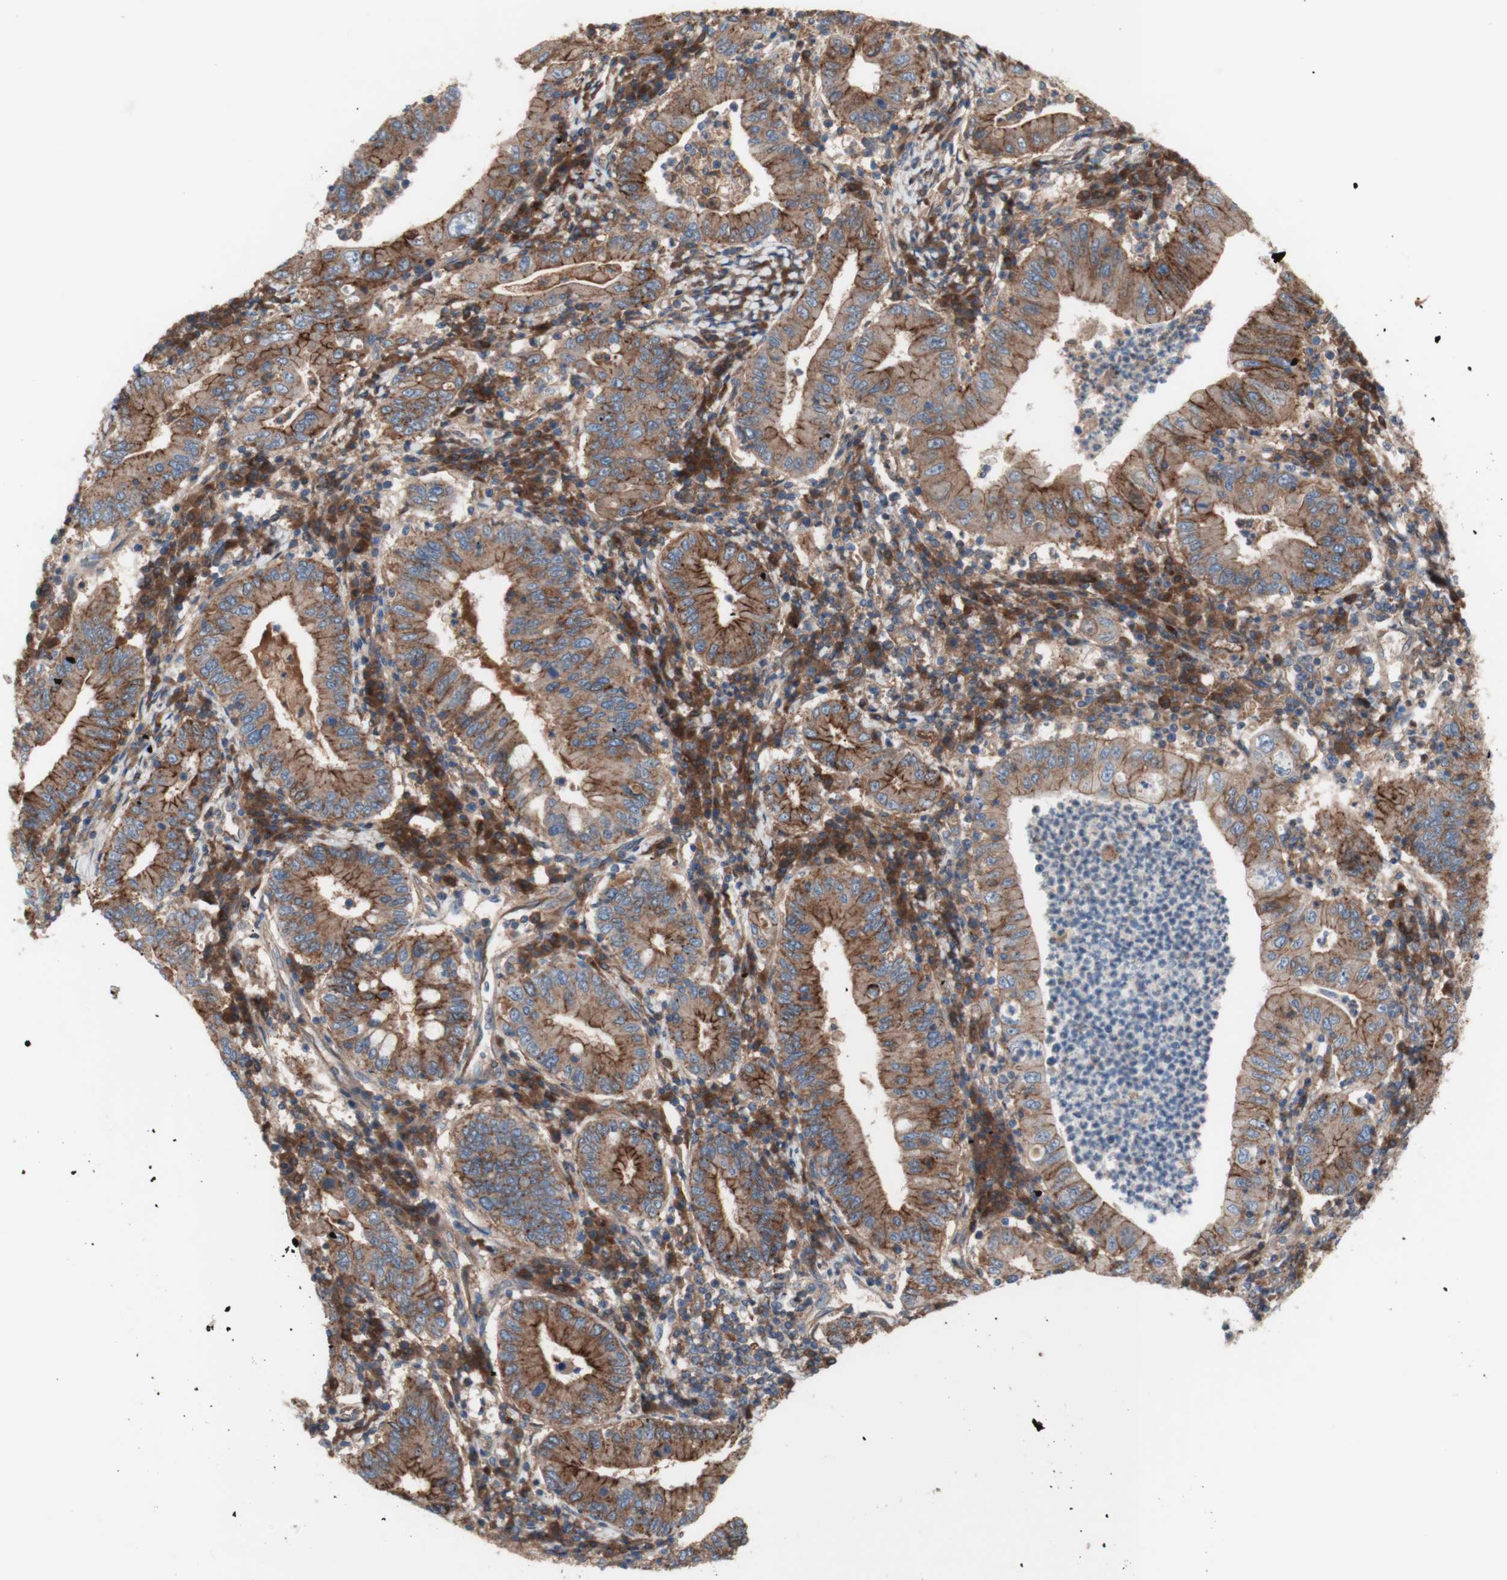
{"staining": {"intensity": "moderate", "quantity": ">75%", "location": "cytoplasmic/membranous"}, "tissue": "stomach cancer", "cell_type": "Tumor cells", "image_type": "cancer", "snomed": [{"axis": "morphology", "description": "Normal tissue, NOS"}, {"axis": "morphology", "description": "Adenocarcinoma, NOS"}, {"axis": "topography", "description": "Esophagus"}, {"axis": "topography", "description": "Stomach, upper"}, {"axis": "topography", "description": "Peripheral nerve tissue"}], "caption": "Immunohistochemical staining of human stomach cancer reveals moderate cytoplasmic/membranous protein positivity in approximately >75% of tumor cells. (Brightfield microscopy of DAB IHC at high magnification).", "gene": "CD46", "patient": {"sex": "male", "age": 62}}